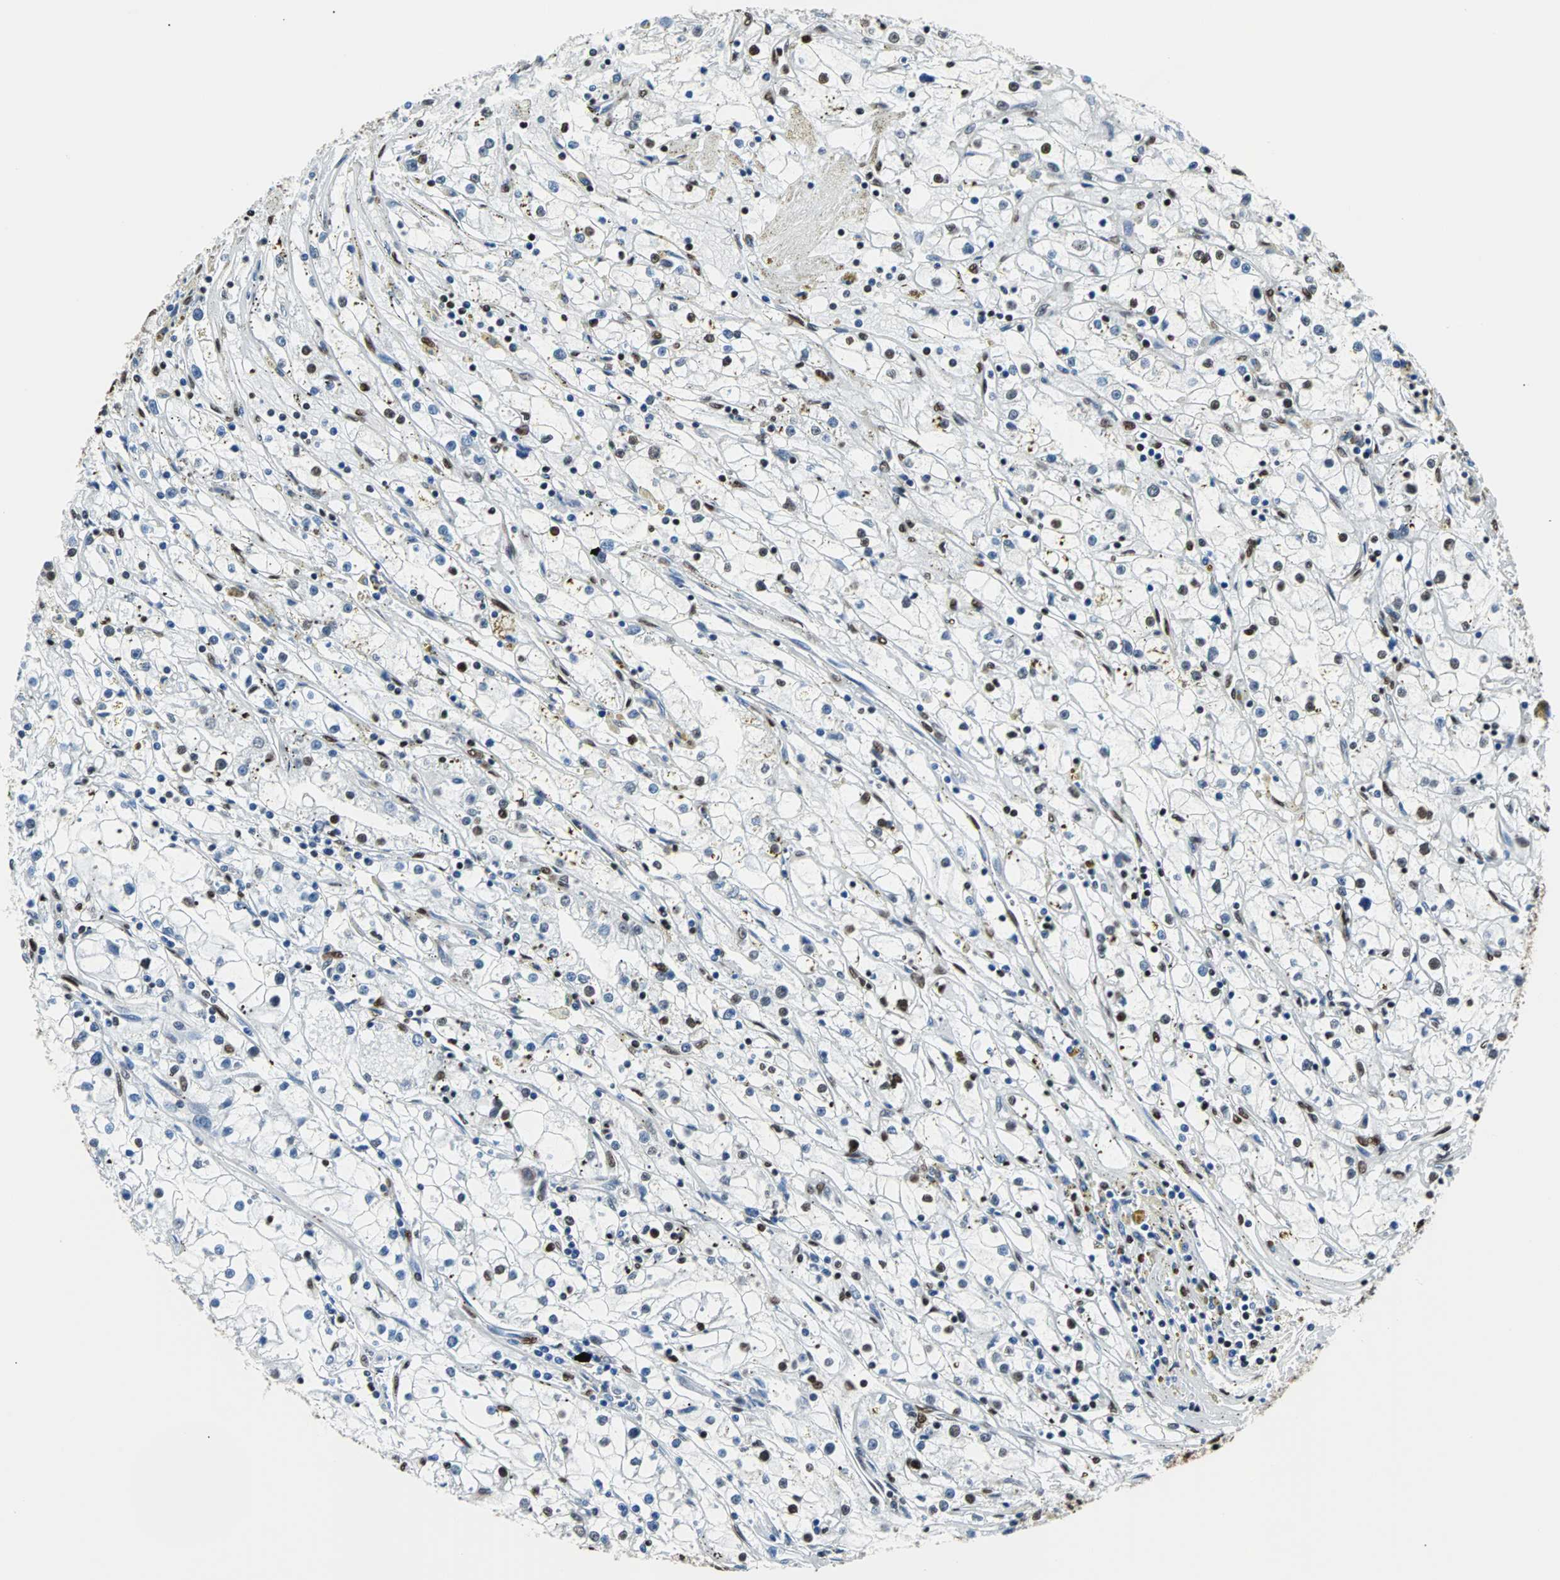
{"staining": {"intensity": "moderate", "quantity": "<25%", "location": "nuclear"}, "tissue": "renal cancer", "cell_type": "Tumor cells", "image_type": "cancer", "snomed": [{"axis": "morphology", "description": "Adenocarcinoma, NOS"}, {"axis": "topography", "description": "Kidney"}], "caption": "The image reveals staining of renal adenocarcinoma, revealing moderate nuclear protein positivity (brown color) within tumor cells. The staining was performed using DAB, with brown indicating positive protein expression. Nuclei are stained blue with hematoxylin.", "gene": "FUBP1", "patient": {"sex": "male", "age": 56}}